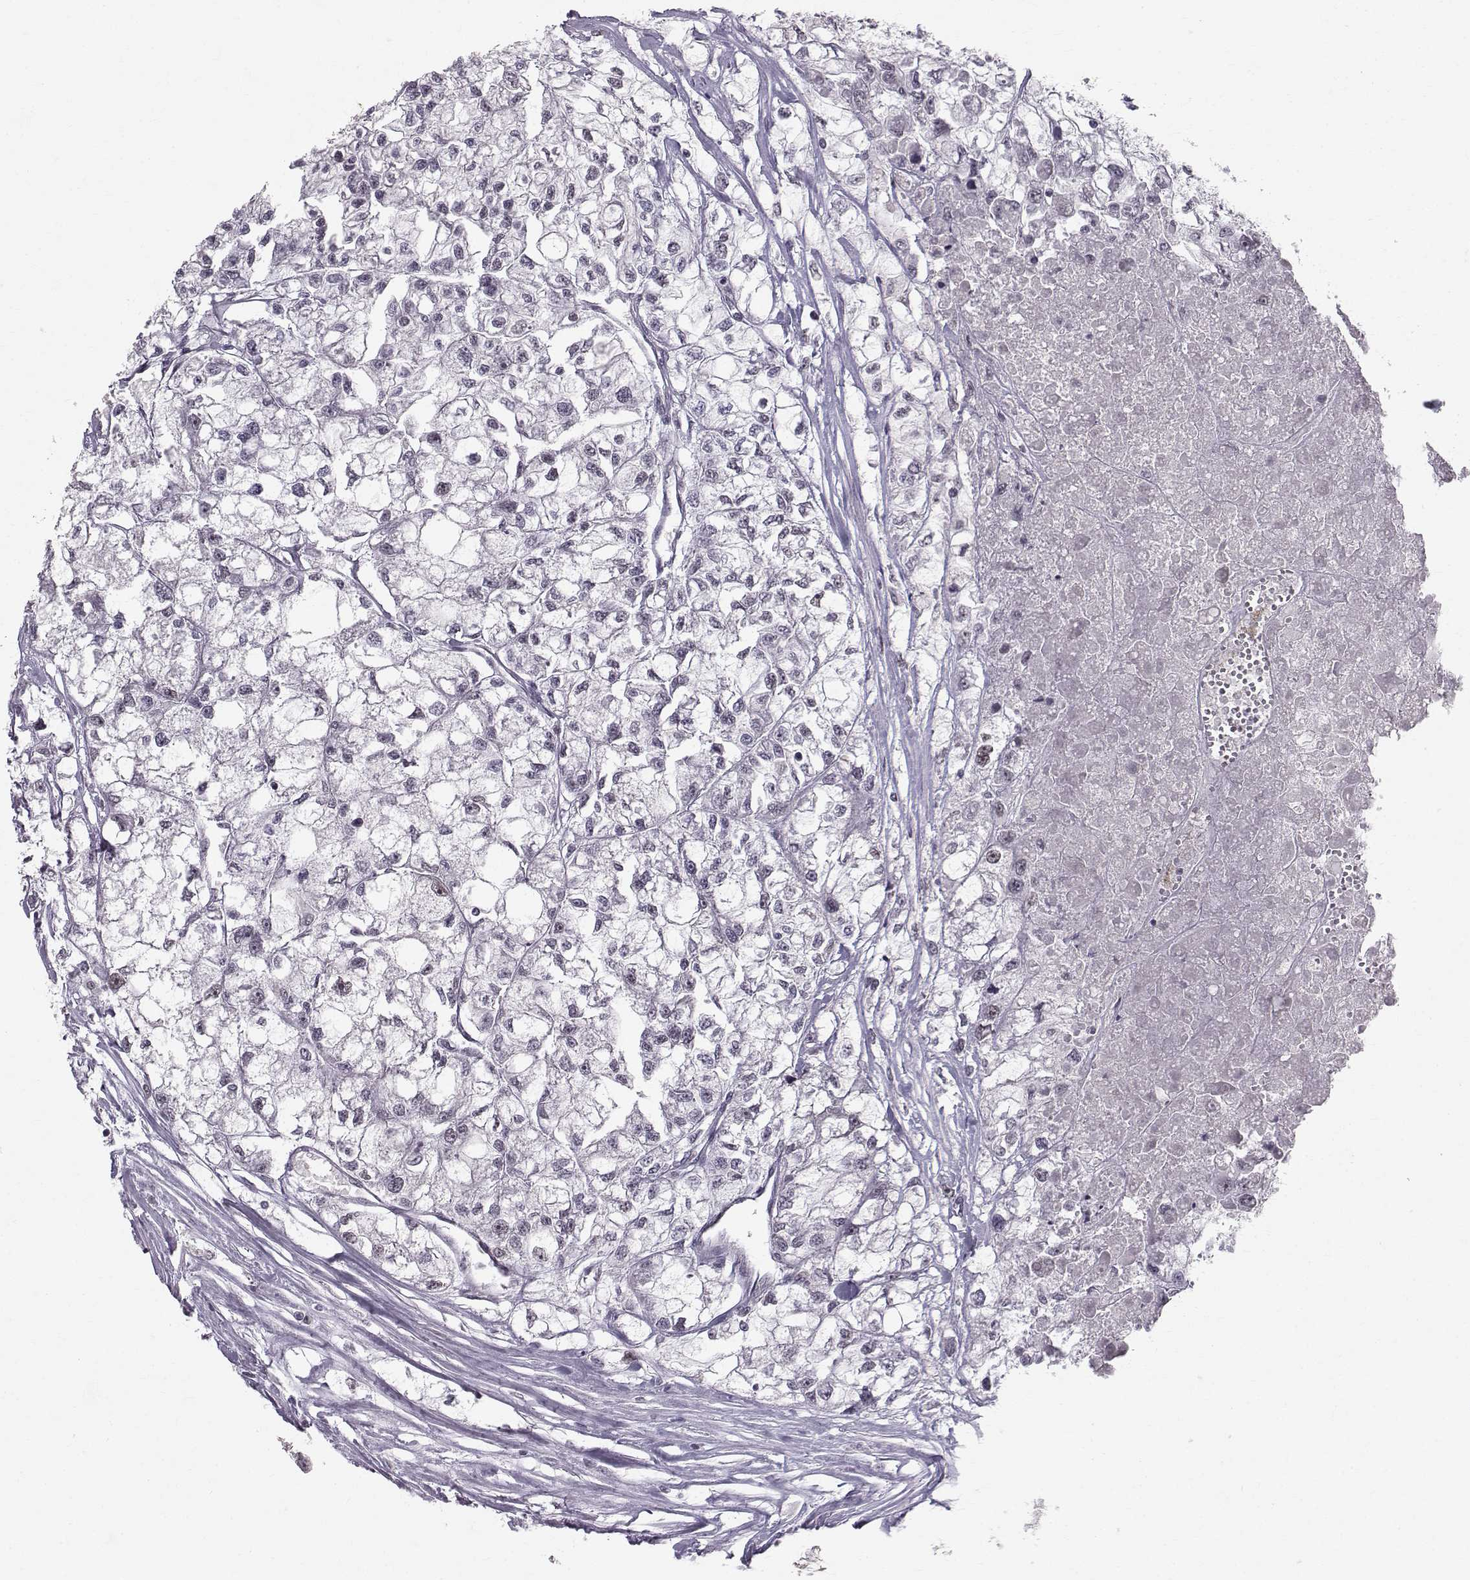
{"staining": {"intensity": "negative", "quantity": "none", "location": "none"}, "tissue": "renal cancer", "cell_type": "Tumor cells", "image_type": "cancer", "snomed": [{"axis": "morphology", "description": "Adenocarcinoma, NOS"}, {"axis": "topography", "description": "Kidney"}], "caption": "DAB (3,3'-diaminobenzidine) immunohistochemical staining of renal adenocarcinoma exhibits no significant positivity in tumor cells.", "gene": "RPP38", "patient": {"sex": "male", "age": 56}}